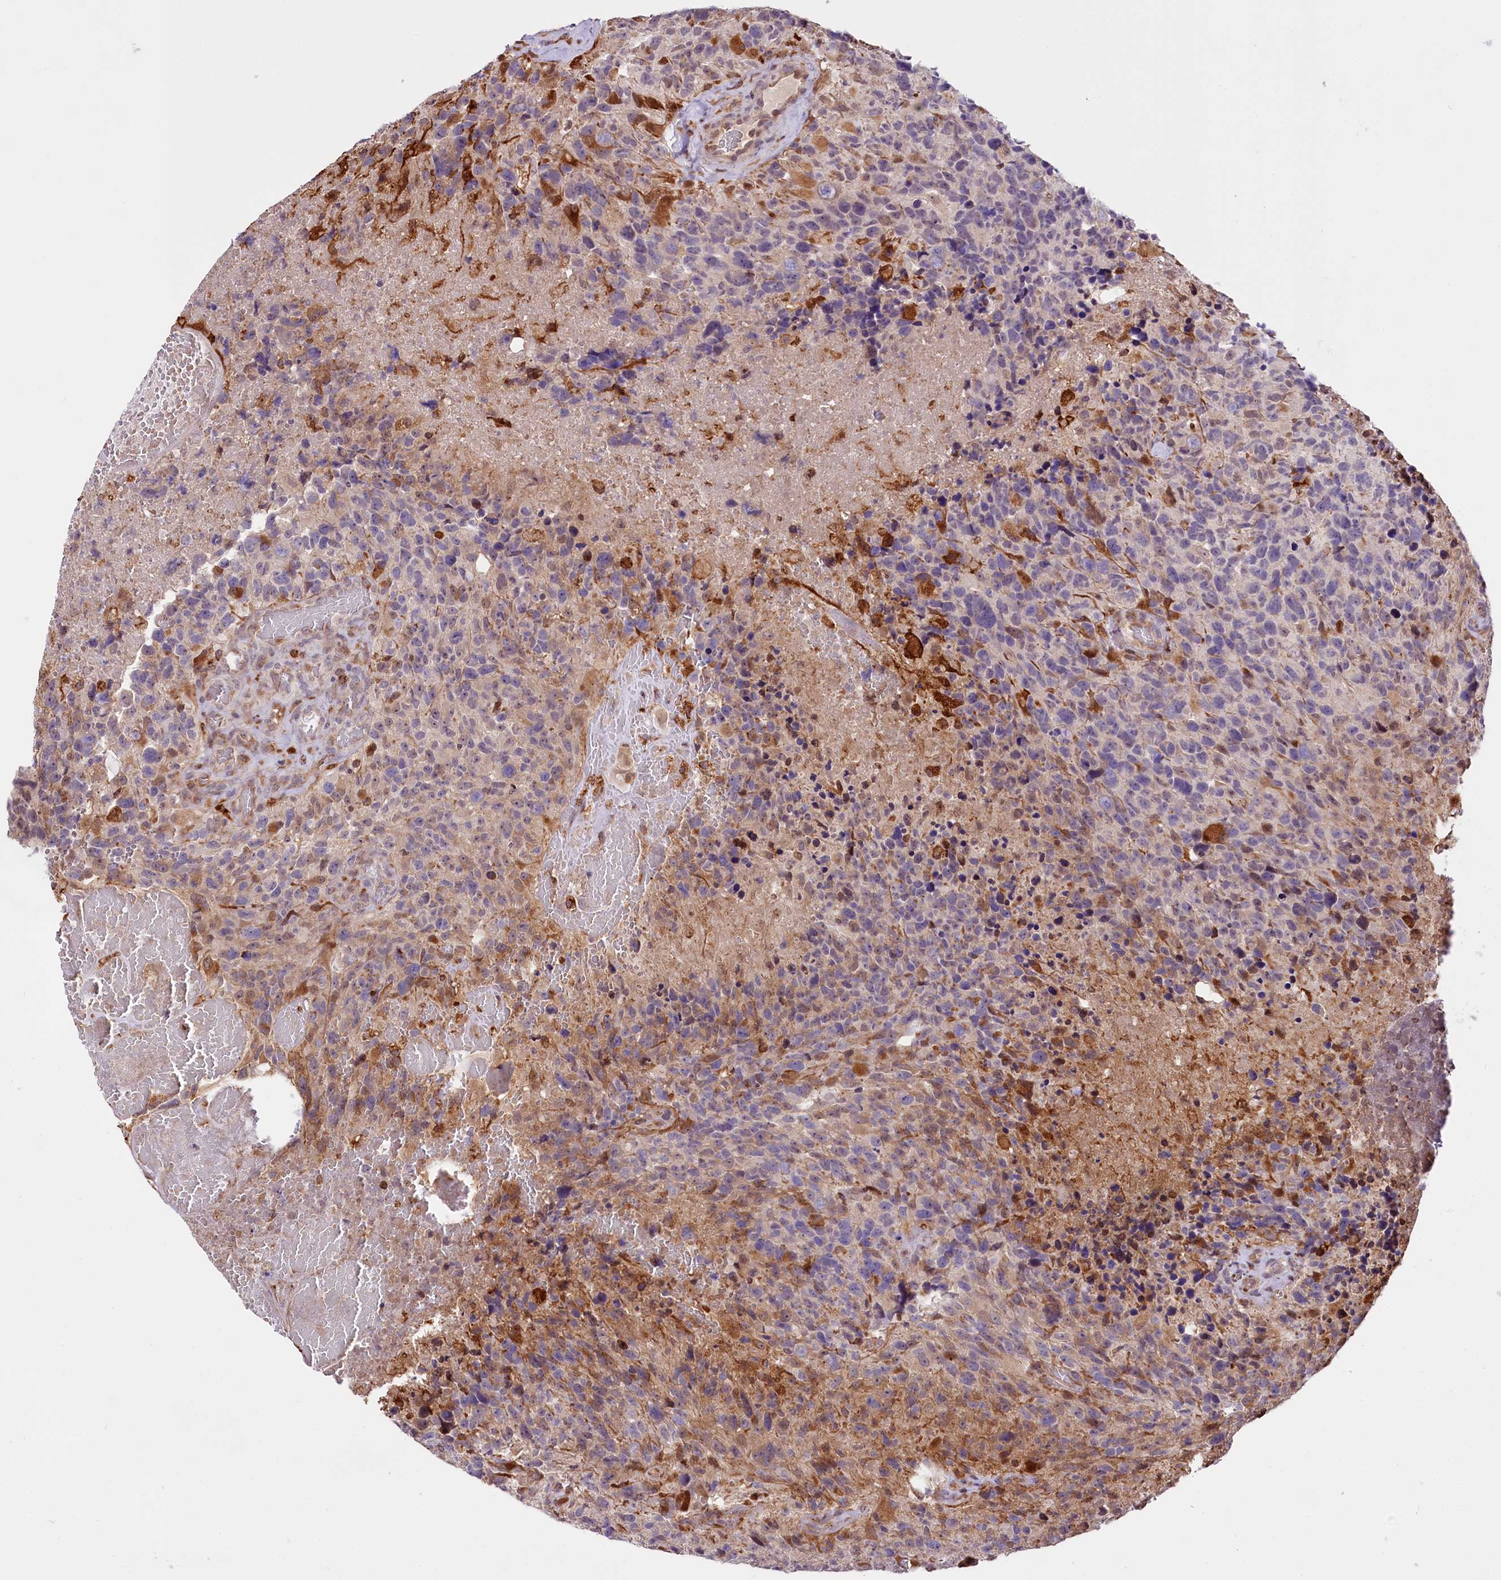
{"staining": {"intensity": "moderate", "quantity": "<25%", "location": "cytoplasmic/membranous"}, "tissue": "glioma", "cell_type": "Tumor cells", "image_type": "cancer", "snomed": [{"axis": "morphology", "description": "Glioma, malignant, High grade"}, {"axis": "topography", "description": "Brain"}], "caption": "Approximately <25% of tumor cells in human glioma show moderate cytoplasmic/membranous protein positivity as visualized by brown immunohistochemical staining.", "gene": "CUTC", "patient": {"sex": "male", "age": 69}}